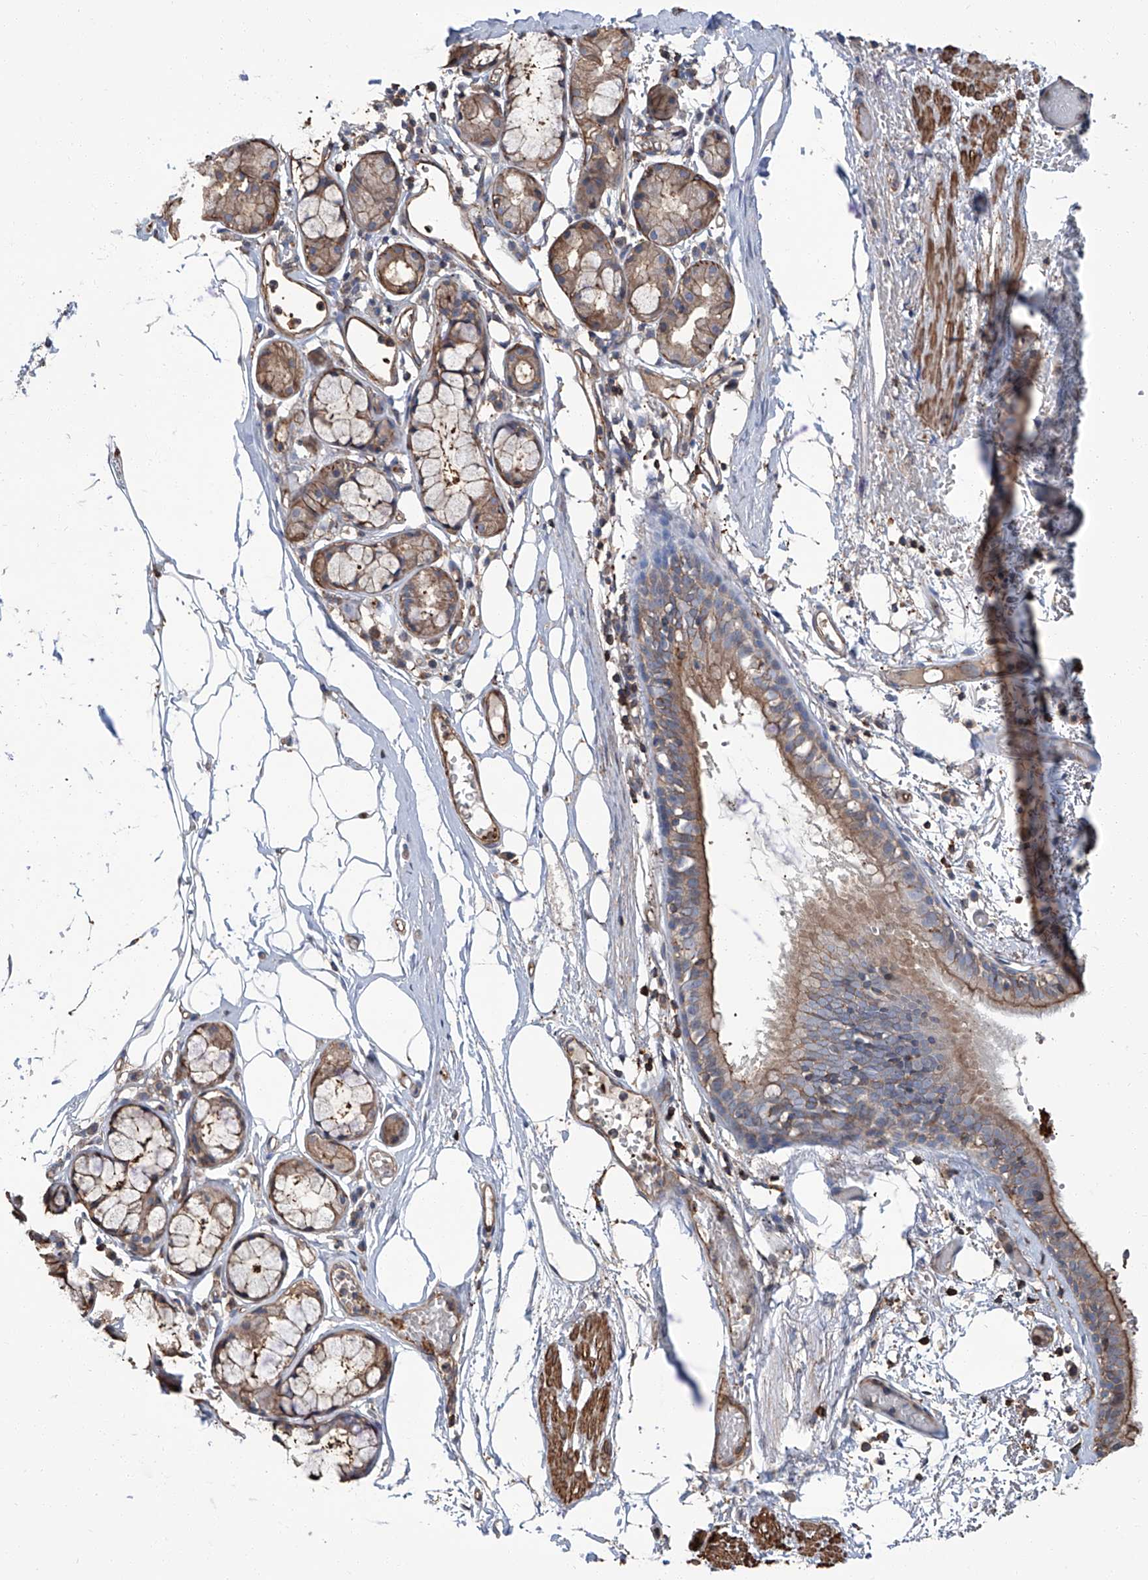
{"staining": {"intensity": "moderate", "quantity": "<25%", "location": "cytoplasmic/membranous"}, "tissue": "bronchus", "cell_type": "Respiratory epithelial cells", "image_type": "normal", "snomed": [{"axis": "morphology", "description": "Normal tissue, NOS"}, {"axis": "topography", "description": "Bronchus"}, {"axis": "topography", "description": "Lung"}], "caption": "A brown stain highlights moderate cytoplasmic/membranous positivity of a protein in respiratory epithelial cells of normal human bronchus. (brown staining indicates protein expression, while blue staining denotes nuclei).", "gene": "PIEZO2", "patient": {"sex": "male", "age": 56}}